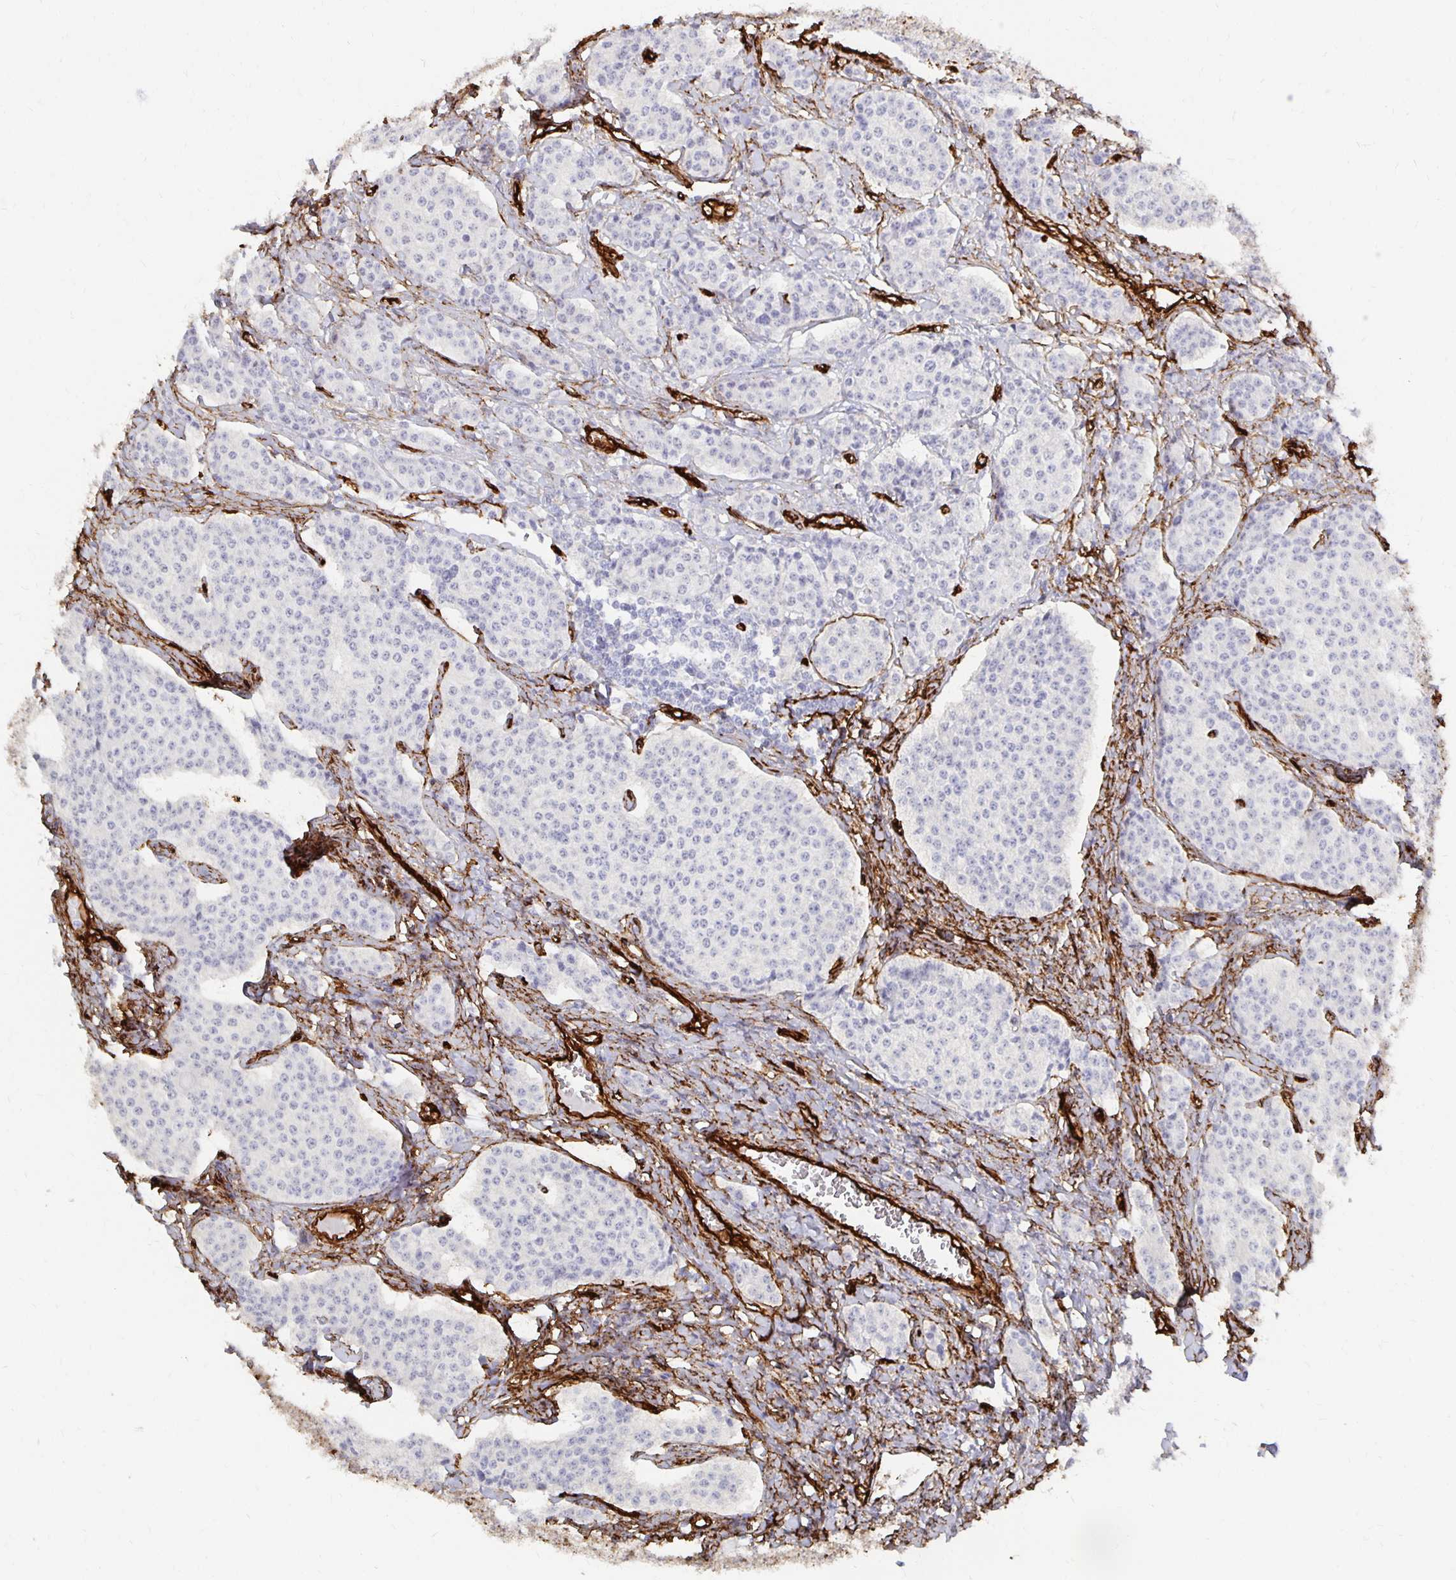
{"staining": {"intensity": "negative", "quantity": "none", "location": "none"}, "tissue": "carcinoid", "cell_type": "Tumor cells", "image_type": "cancer", "snomed": [{"axis": "morphology", "description": "Carcinoid, malignant, NOS"}, {"axis": "topography", "description": "Small intestine"}], "caption": "A micrograph of carcinoid stained for a protein demonstrates no brown staining in tumor cells.", "gene": "VIPR2", "patient": {"sex": "female", "age": 64}}